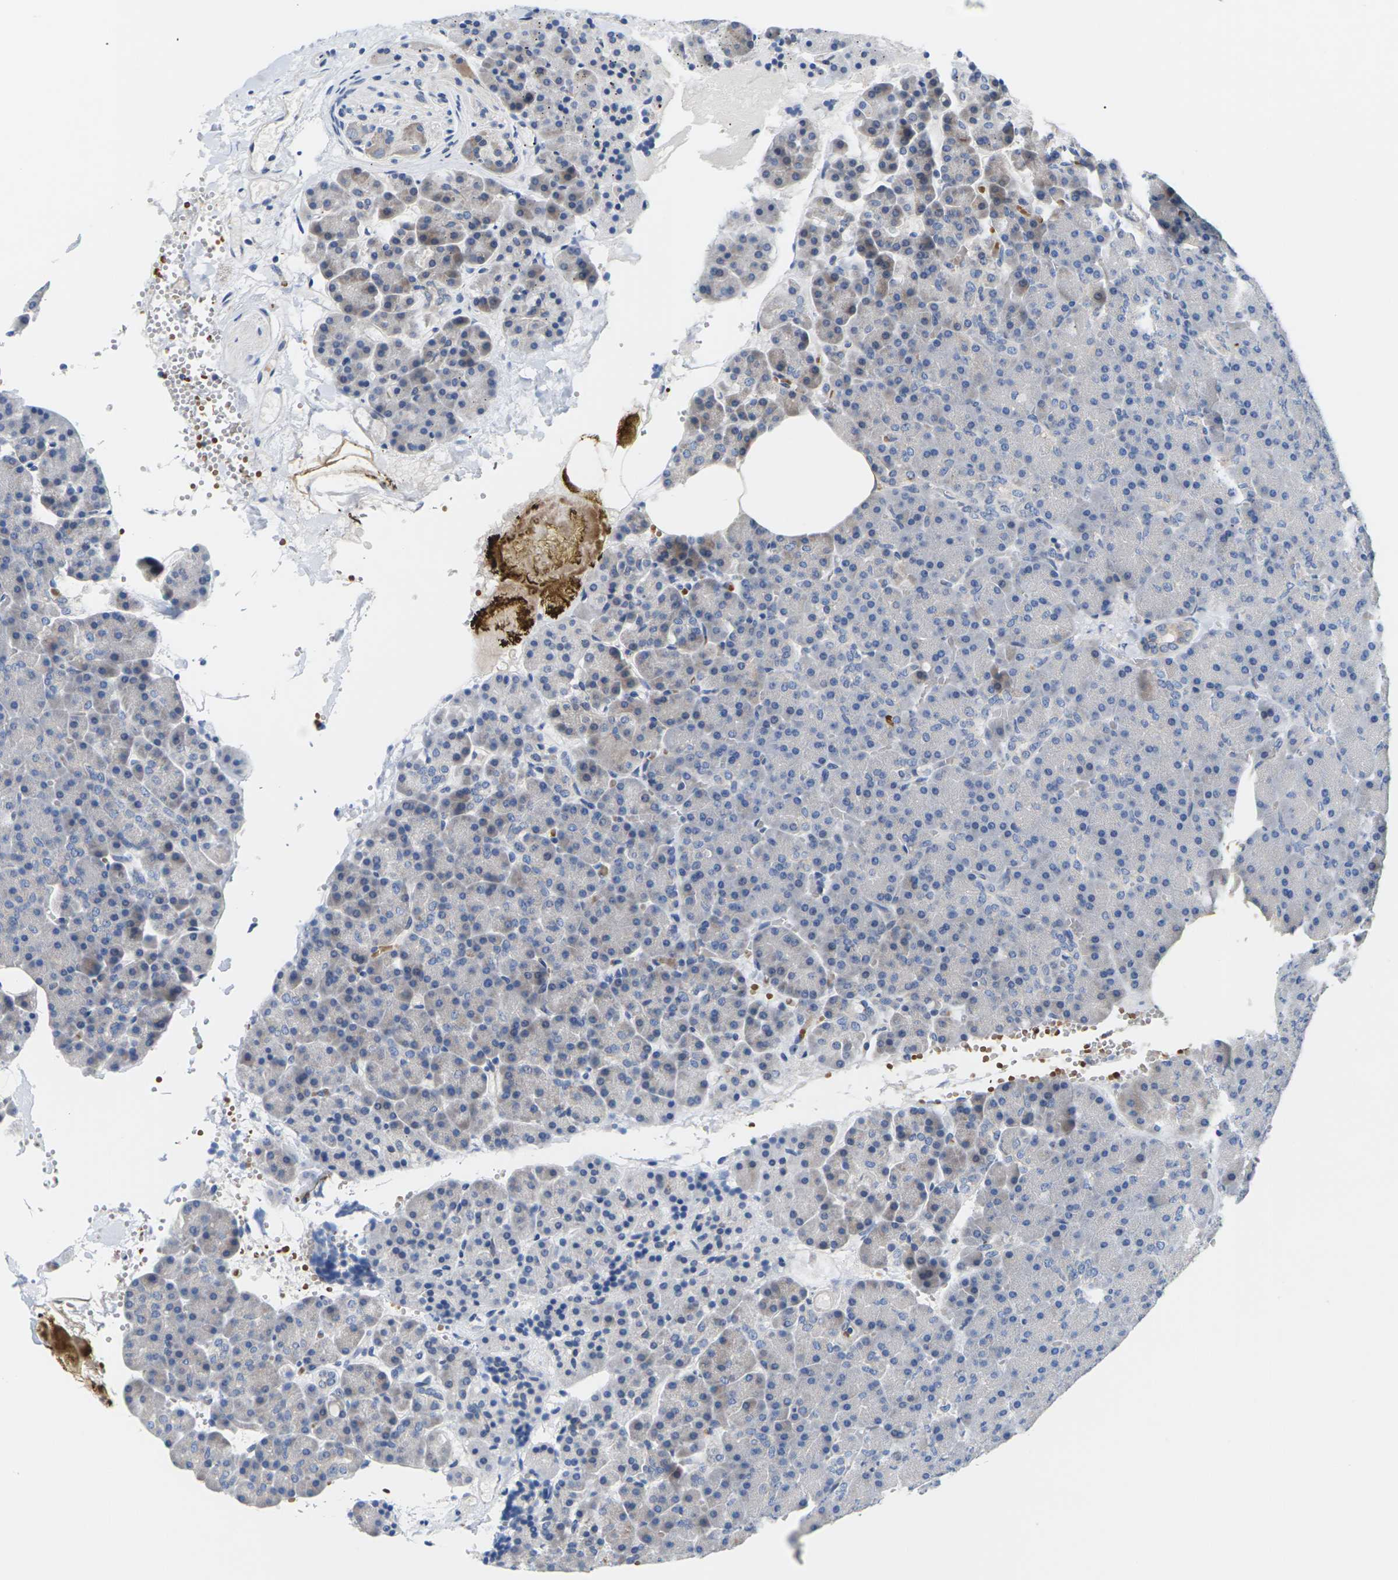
{"staining": {"intensity": "weak", "quantity": "<25%", "location": "cytoplasmic/membranous"}, "tissue": "pancreas", "cell_type": "Exocrine glandular cells", "image_type": "normal", "snomed": [{"axis": "morphology", "description": "Normal tissue, NOS"}, {"axis": "topography", "description": "Pancreas"}], "caption": "Image shows no significant protein expression in exocrine glandular cells of normal pancreas. The staining was performed using DAB (3,3'-diaminobenzidine) to visualize the protein expression in brown, while the nuclei were stained in blue with hematoxylin (Magnification: 20x).", "gene": "TMCO4", "patient": {"sex": "female", "age": 35}}